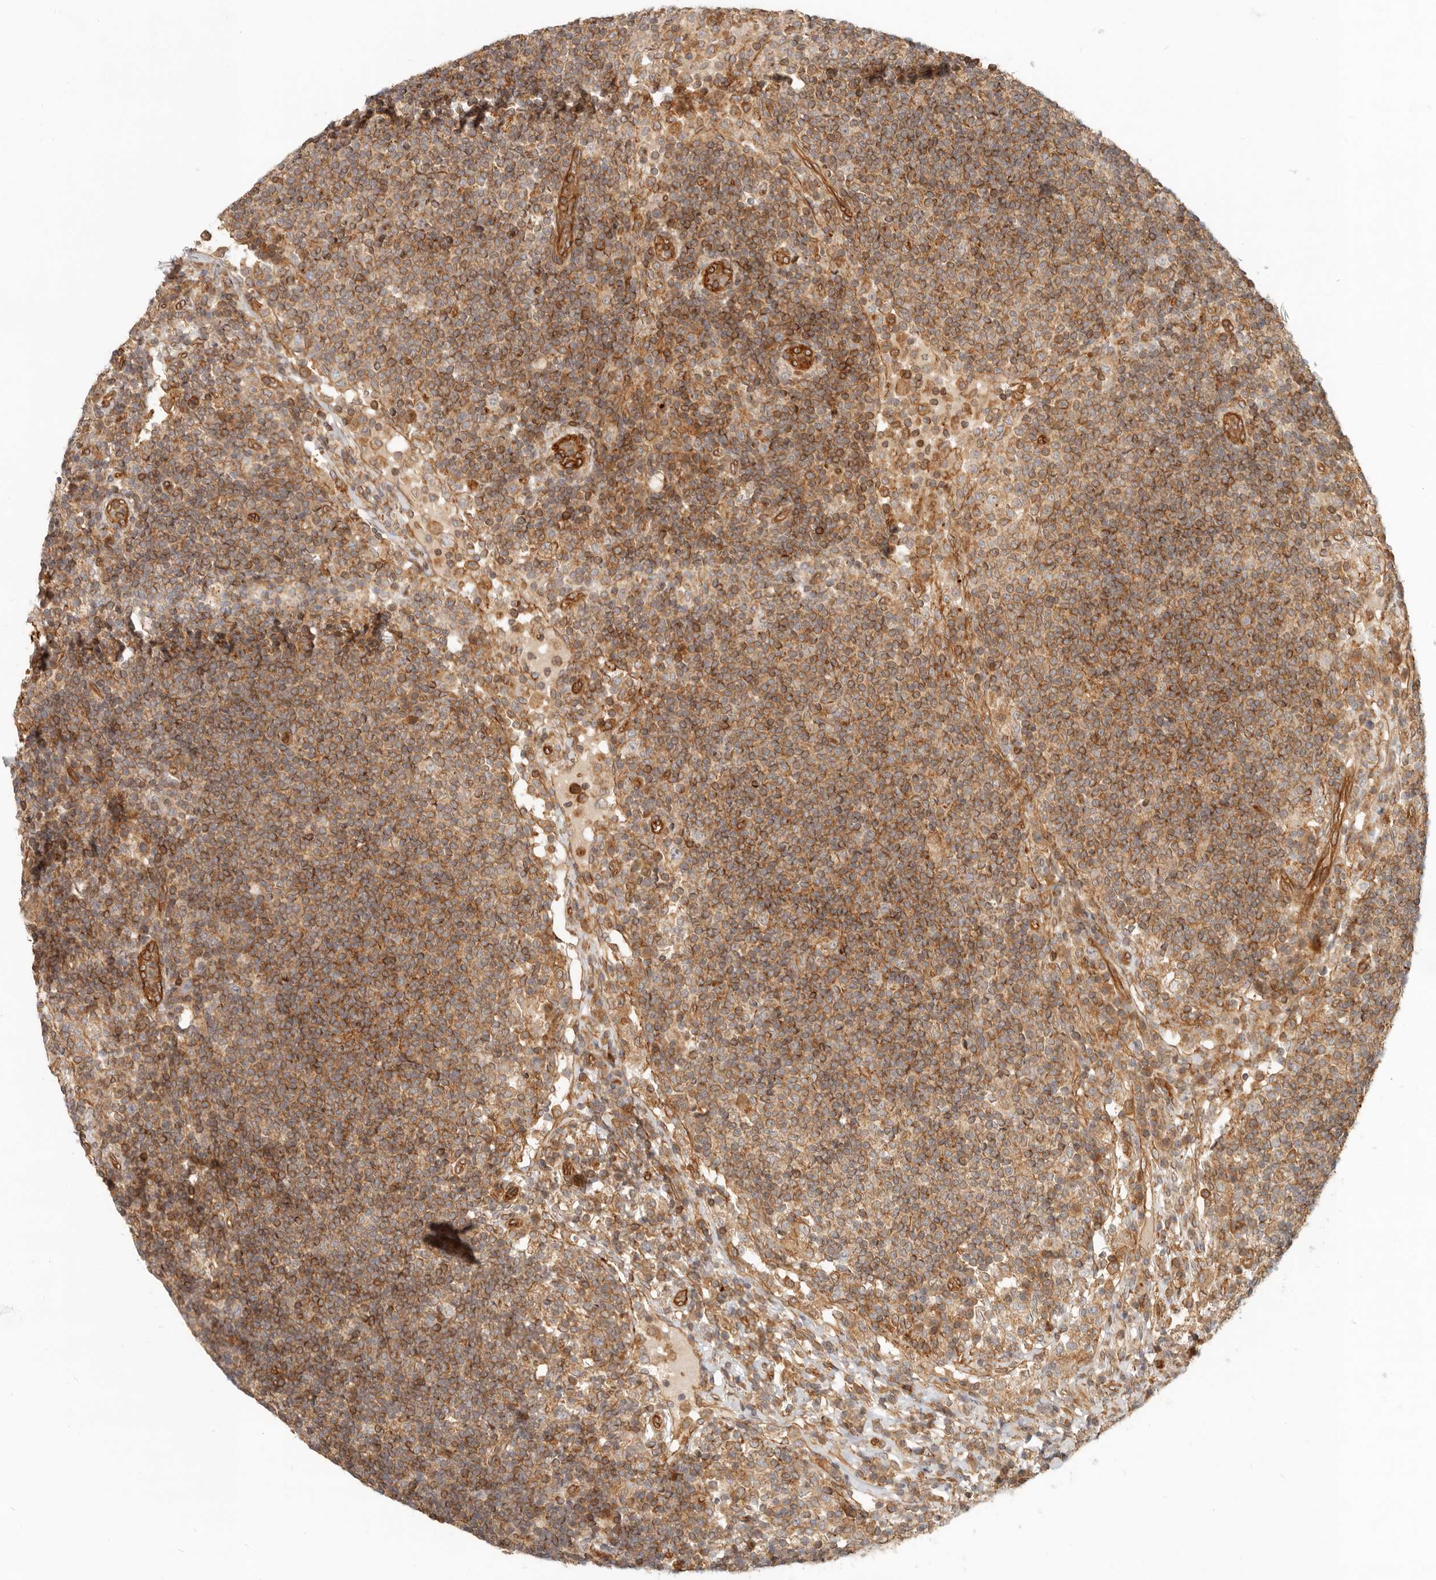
{"staining": {"intensity": "moderate", "quantity": "<25%", "location": "cytoplasmic/membranous"}, "tissue": "lymph node", "cell_type": "Germinal center cells", "image_type": "normal", "snomed": [{"axis": "morphology", "description": "Normal tissue, NOS"}, {"axis": "topography", "description": "Lymph node"}], "caption": "The immunohistochemical stain shows moderate cytoplasmic/membranous expression in germinal center cells of unremarkable lymph node. The protein is stained brown, and the nuclei are stained in blue (DAB (3,3'-diaminobenzidine) IHC with brightfield microscopy, high magnification).", "gene": "UFSP1", "patient": {"sex": "female", "age": 53}}